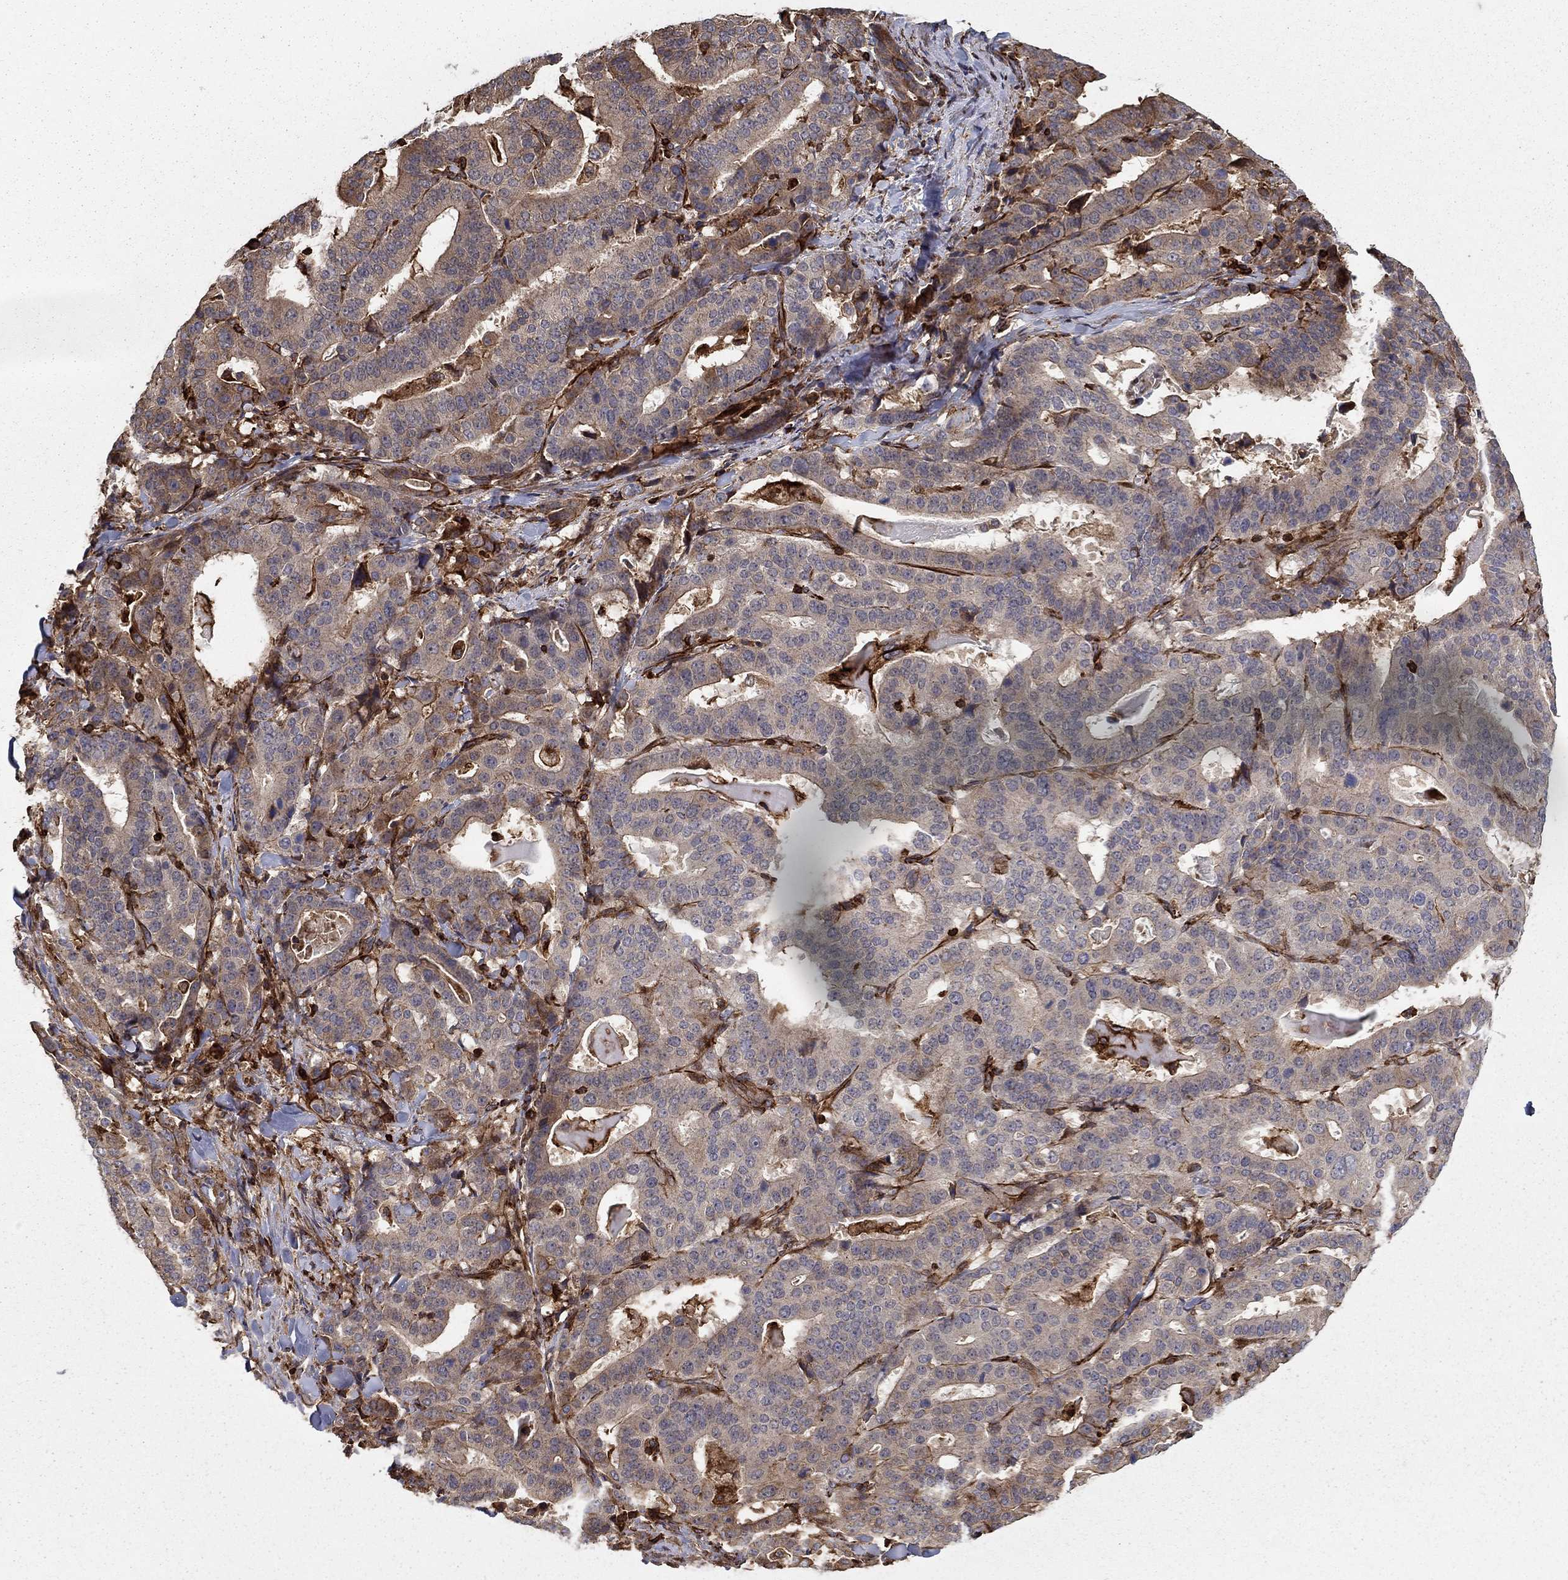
{"staining": {"intensity": "strong", "quantity": "<25%", "location": "cytoplasmic/membranous"}, "tissue": "stomach cancer", "cell_type": "Tumor cells", "image_type": "cancer", "snomed": [{"axis": "morphology", "description": "Adenocarcinoma, NOS"}, {"axis": "topography", "description": "Stomach"}], "caption": "A high-resolution micrograph shows IHC staining of stomach adenocarcinoma, which exhibits strong cytoplasmic/membranous staining in about <25% of tumor cells.", "gene": "ADM", "patient": {"sex": "male", "age": 48}}